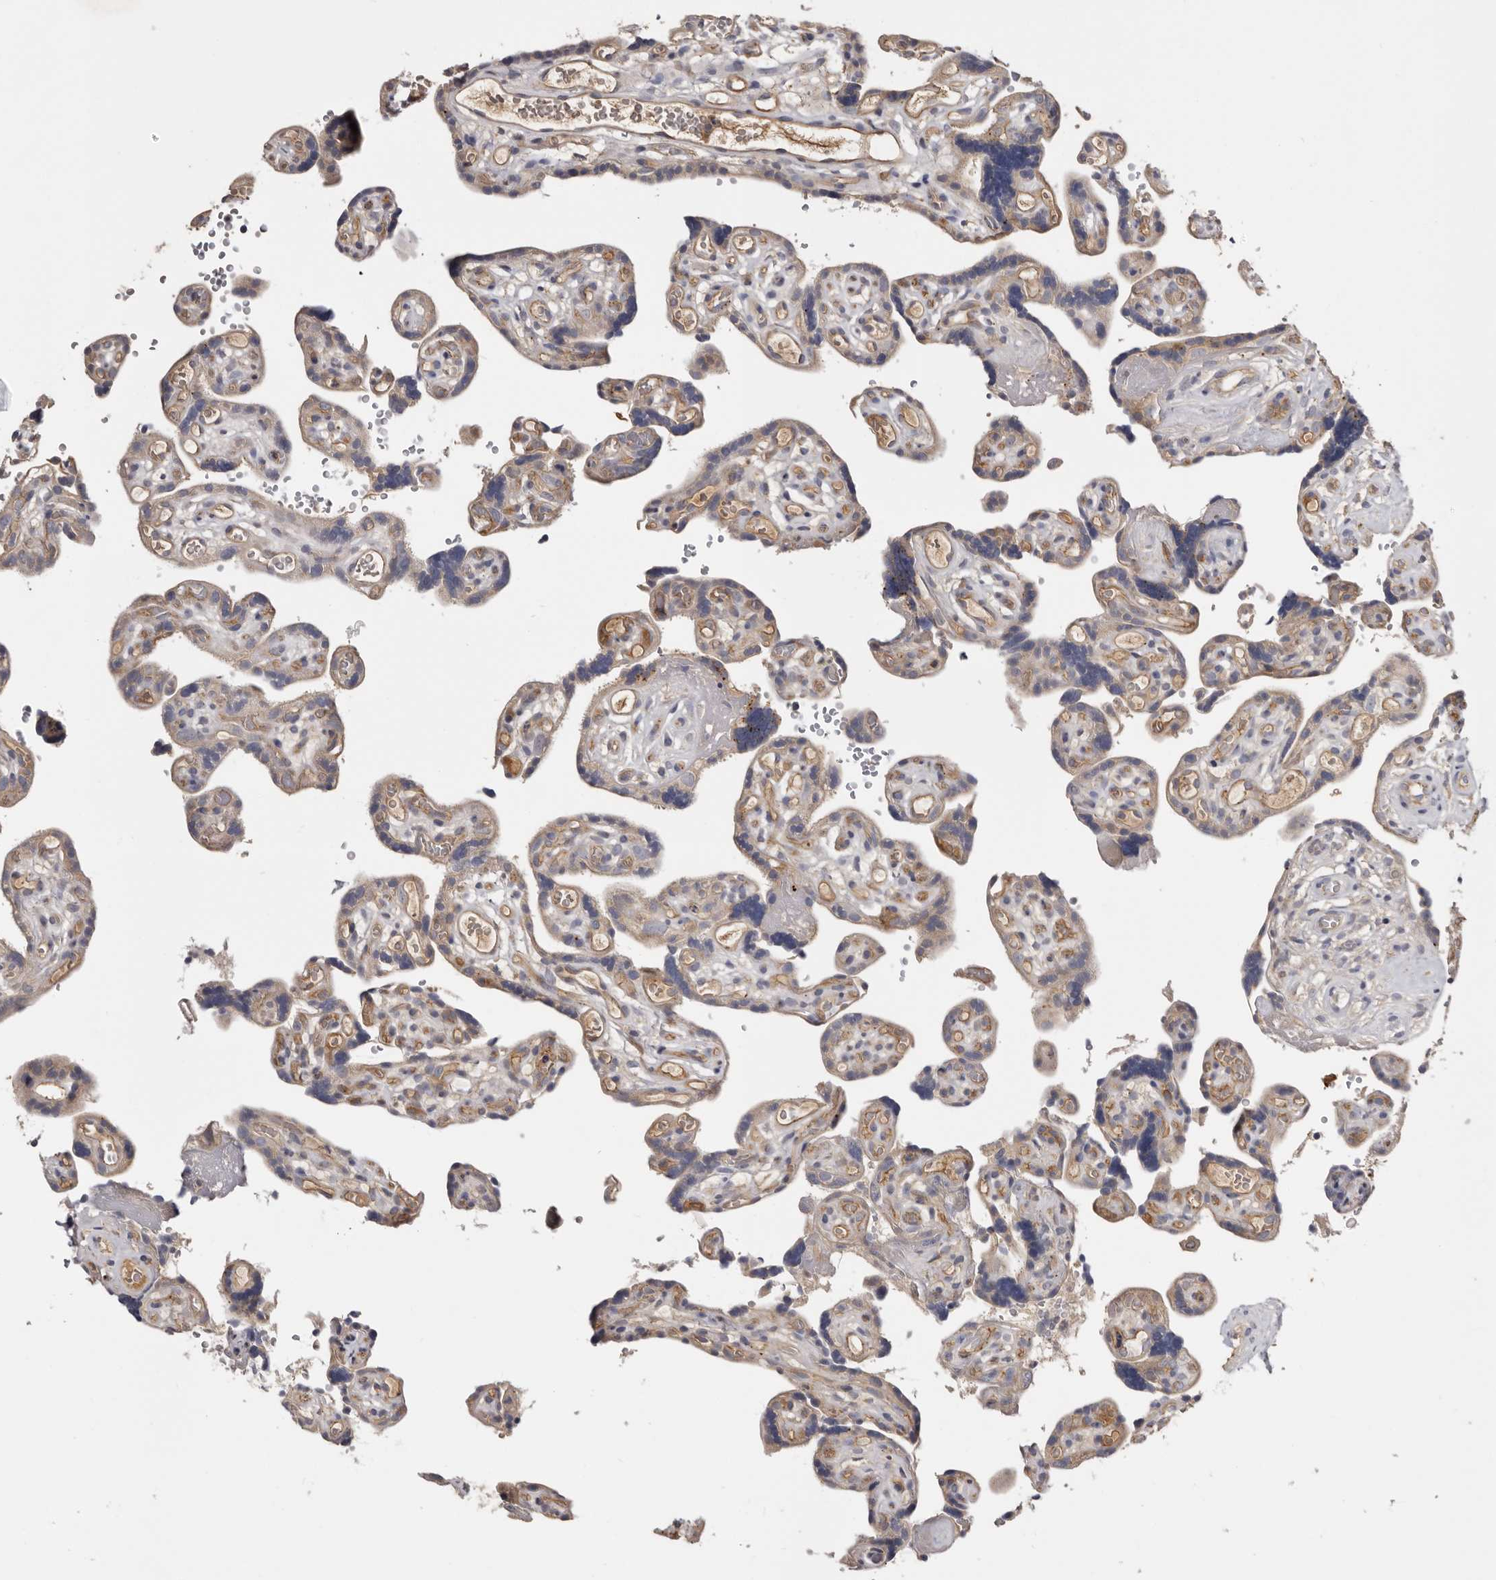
{"staining": {"intensity": "weak", "quantity": "25%-75%", "location": "cytoplasmic/membranous"}, "tissue": "placenta", "cell_type": "Decidual cells", "image_type": "normal", "snomed": [{"axis": "morphology", "description": "Normal tissue, NOS"}, {"axis": "topography", "description": "Placenta"}], "caption": "Unremarkable placenta was stained to show a protein in brown. There is low levels of weak cytoplasmic/membranous positivity in about 25%-75% of decidual cells. (Brightfield microscopy of DAB IHC at high magnification).", "gene": "INKA2", "patient": {"sex": "female", "age": 30}}